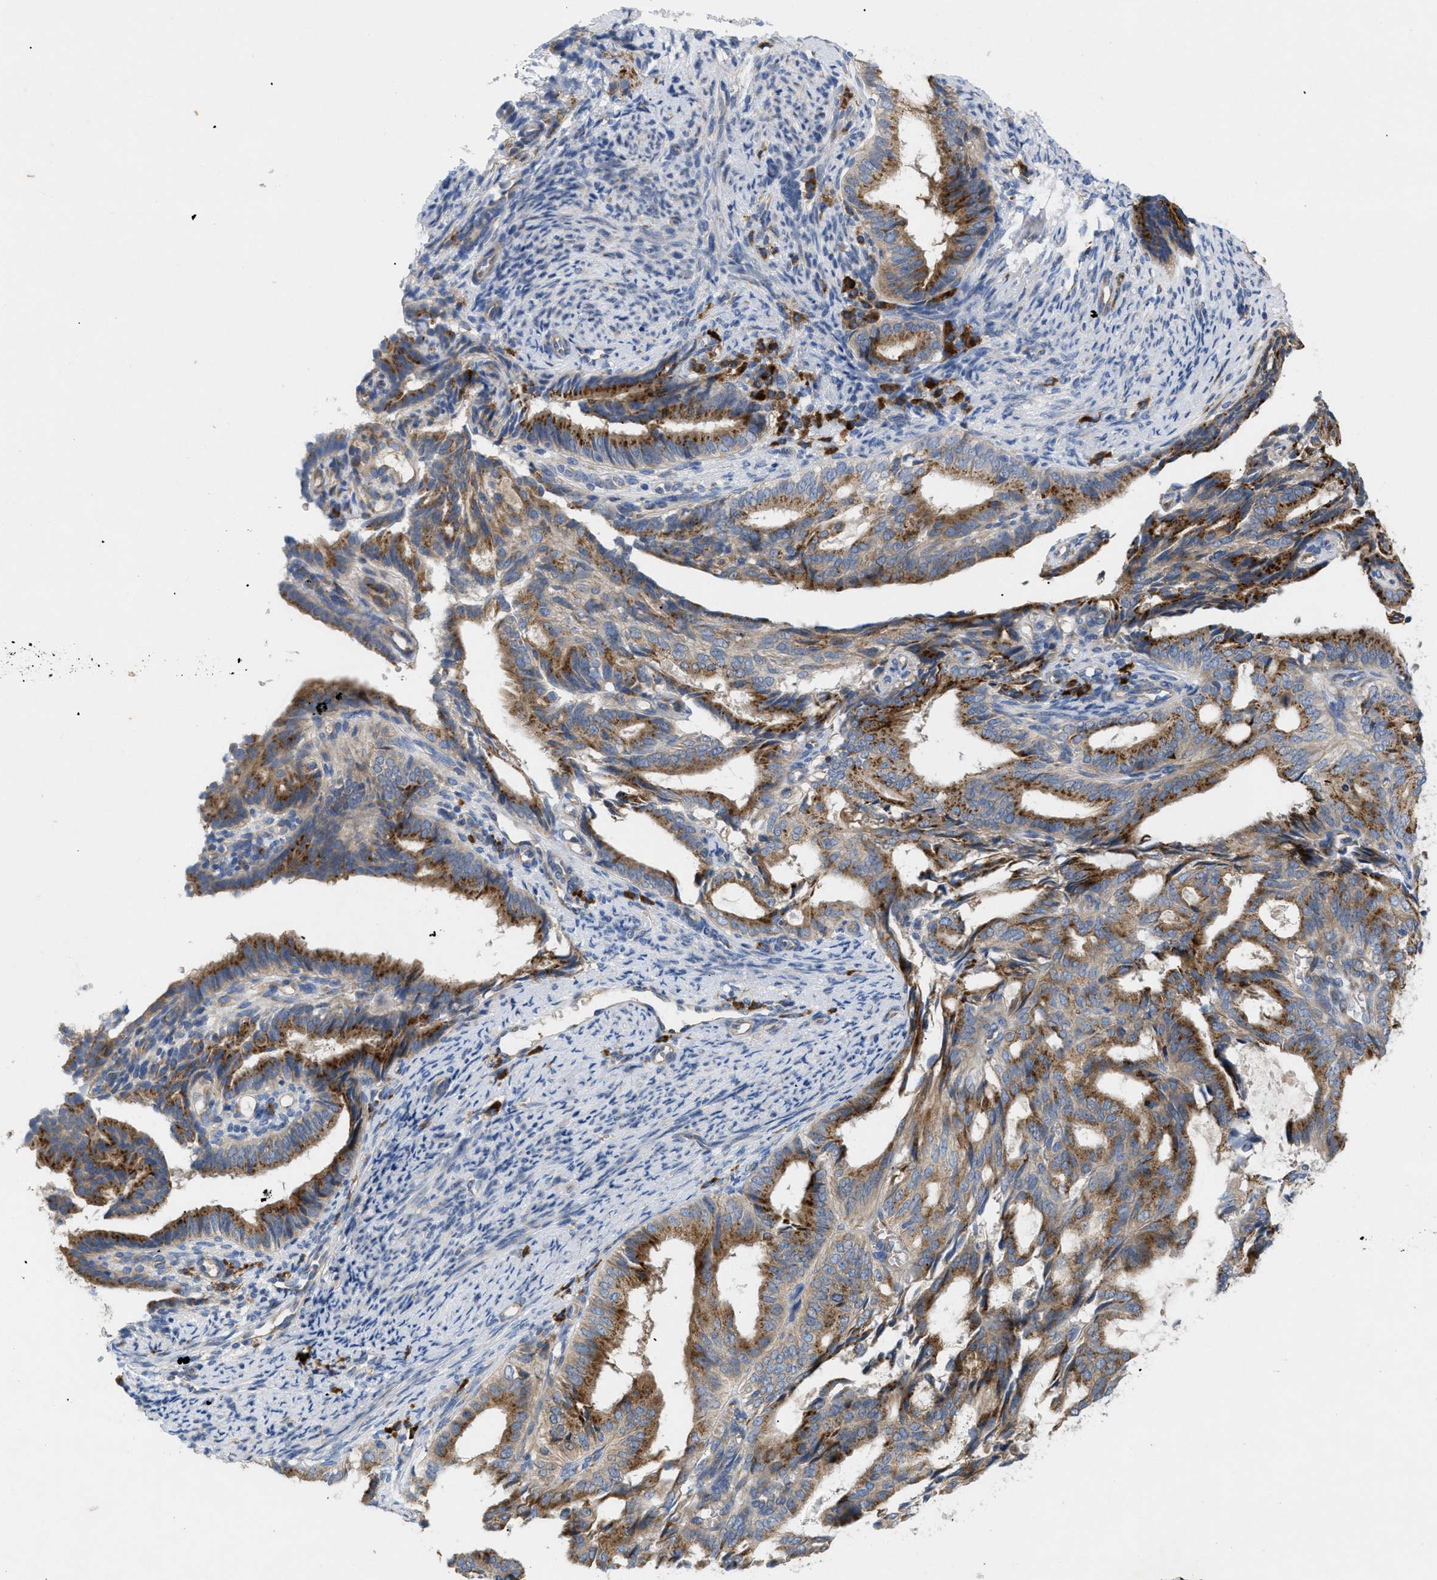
{"staining": {"intensity": "moderate", "quantity": ">75%", "location": "cytoplasmic/membranous"}, "tissue": "endometrial cancer", "cell_type": "Tumor cells", "image_type": "cancer", "snomed": [{"axis": "morphology", "description": "Adenocarcinoma, NOS"}, {"axis": "topography", "description": "Endometrium"}], "caption": "Approximately >75% of tumor cells in adenocarcinoma (endometrial) display moderate cytoplasmic/membranous protein staining as visualized by brown immunohistochemical staining.", "gene": "SLC50A1", "patient": {"sex": "female", "age": 58}}